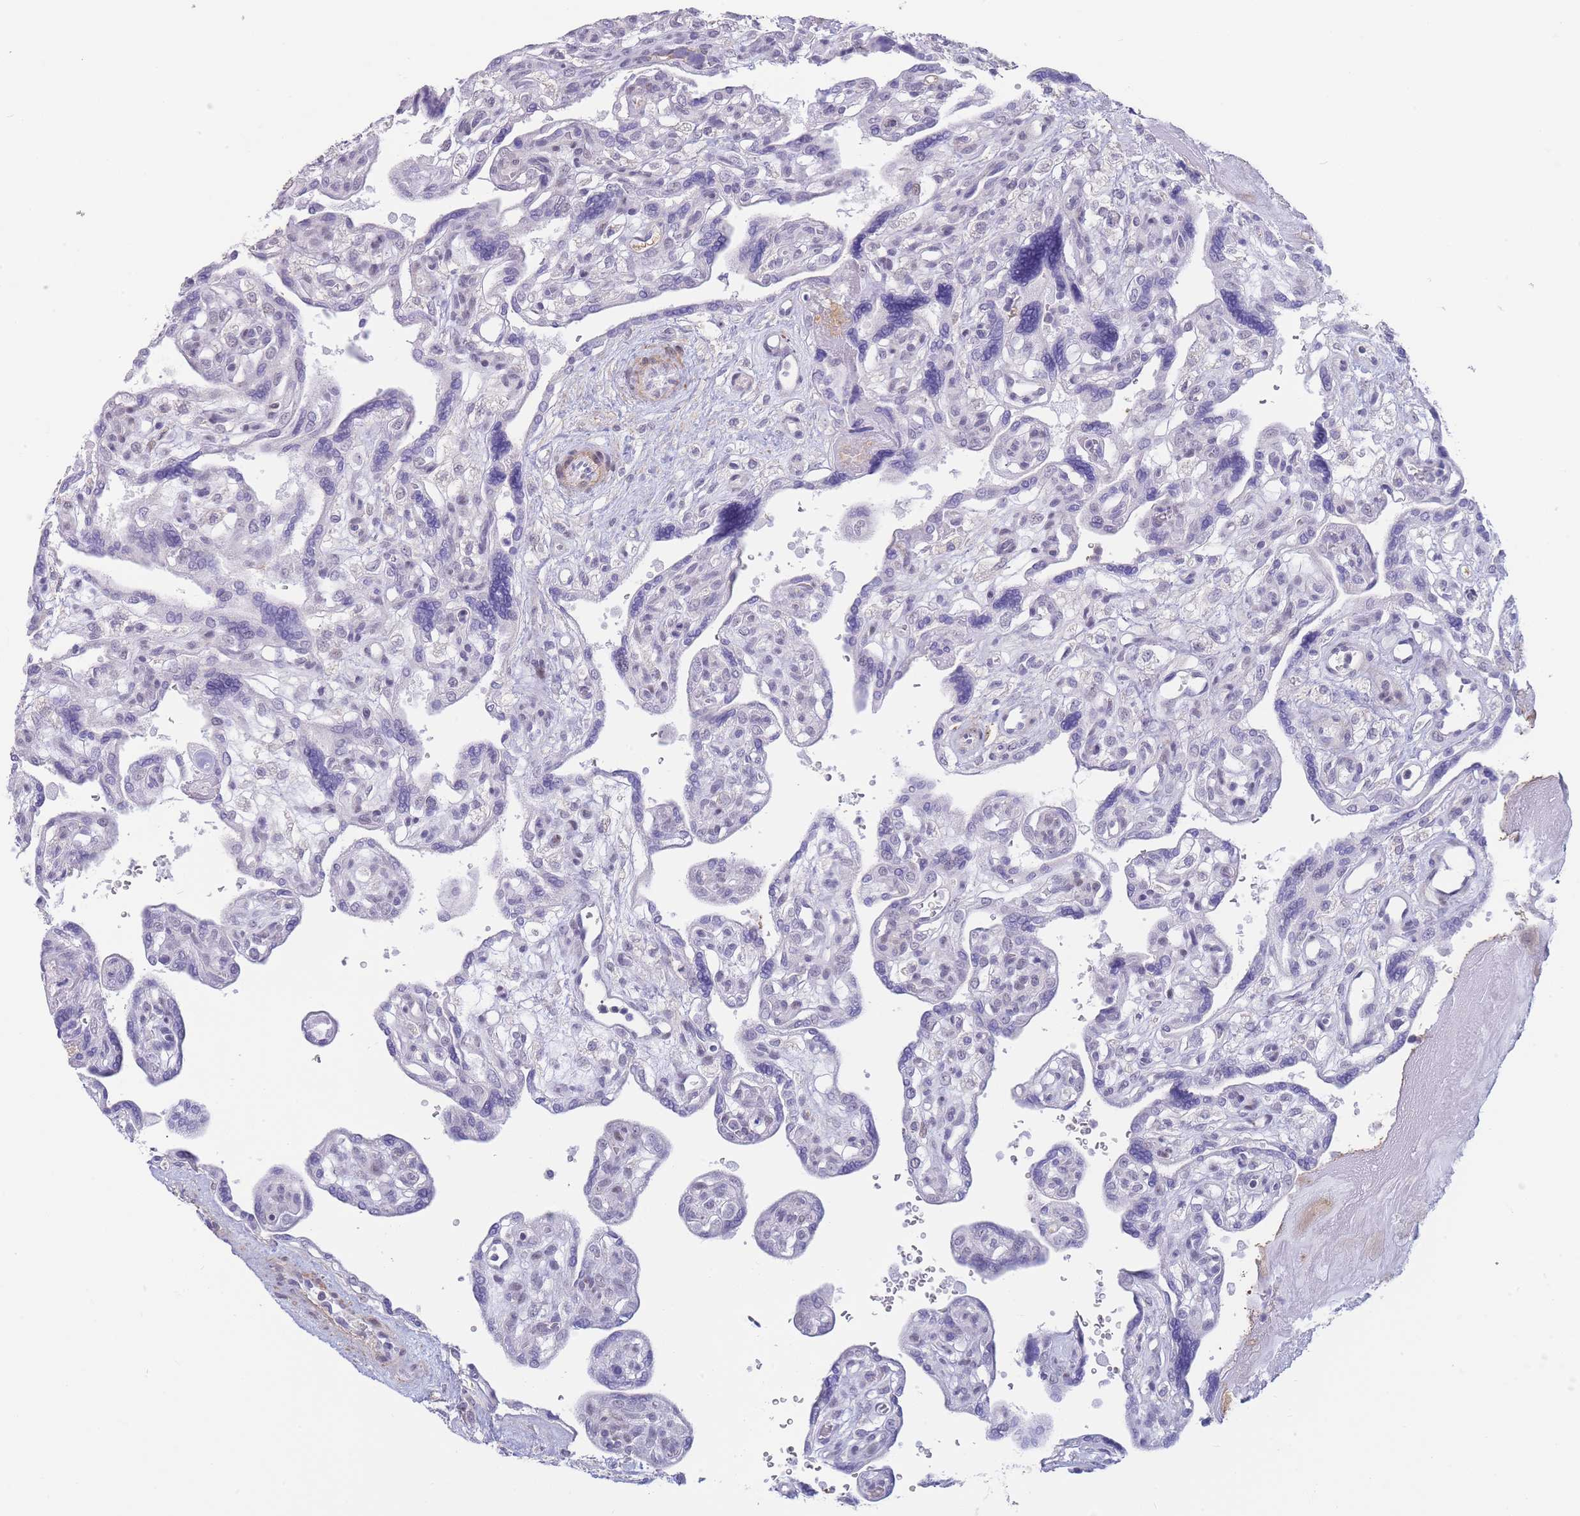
{"staining": {"intensity": "negative", "quantity": "none", "location": "none"}, "tissue": "placenta", "cell_type": "Trophoblastic cells", "image_type": "normal", "snomed": [{"axis": "morphology", "description": "Normal tissue, NOS"}, {"axis": "topography", "description": "Placenta"}], "caption": "Immunohistochemistry of normal human placenta shows no positivity in trophoblastic cells.", "gene": "ASAP3", "patient": {"sex": "female", "age": 39}}